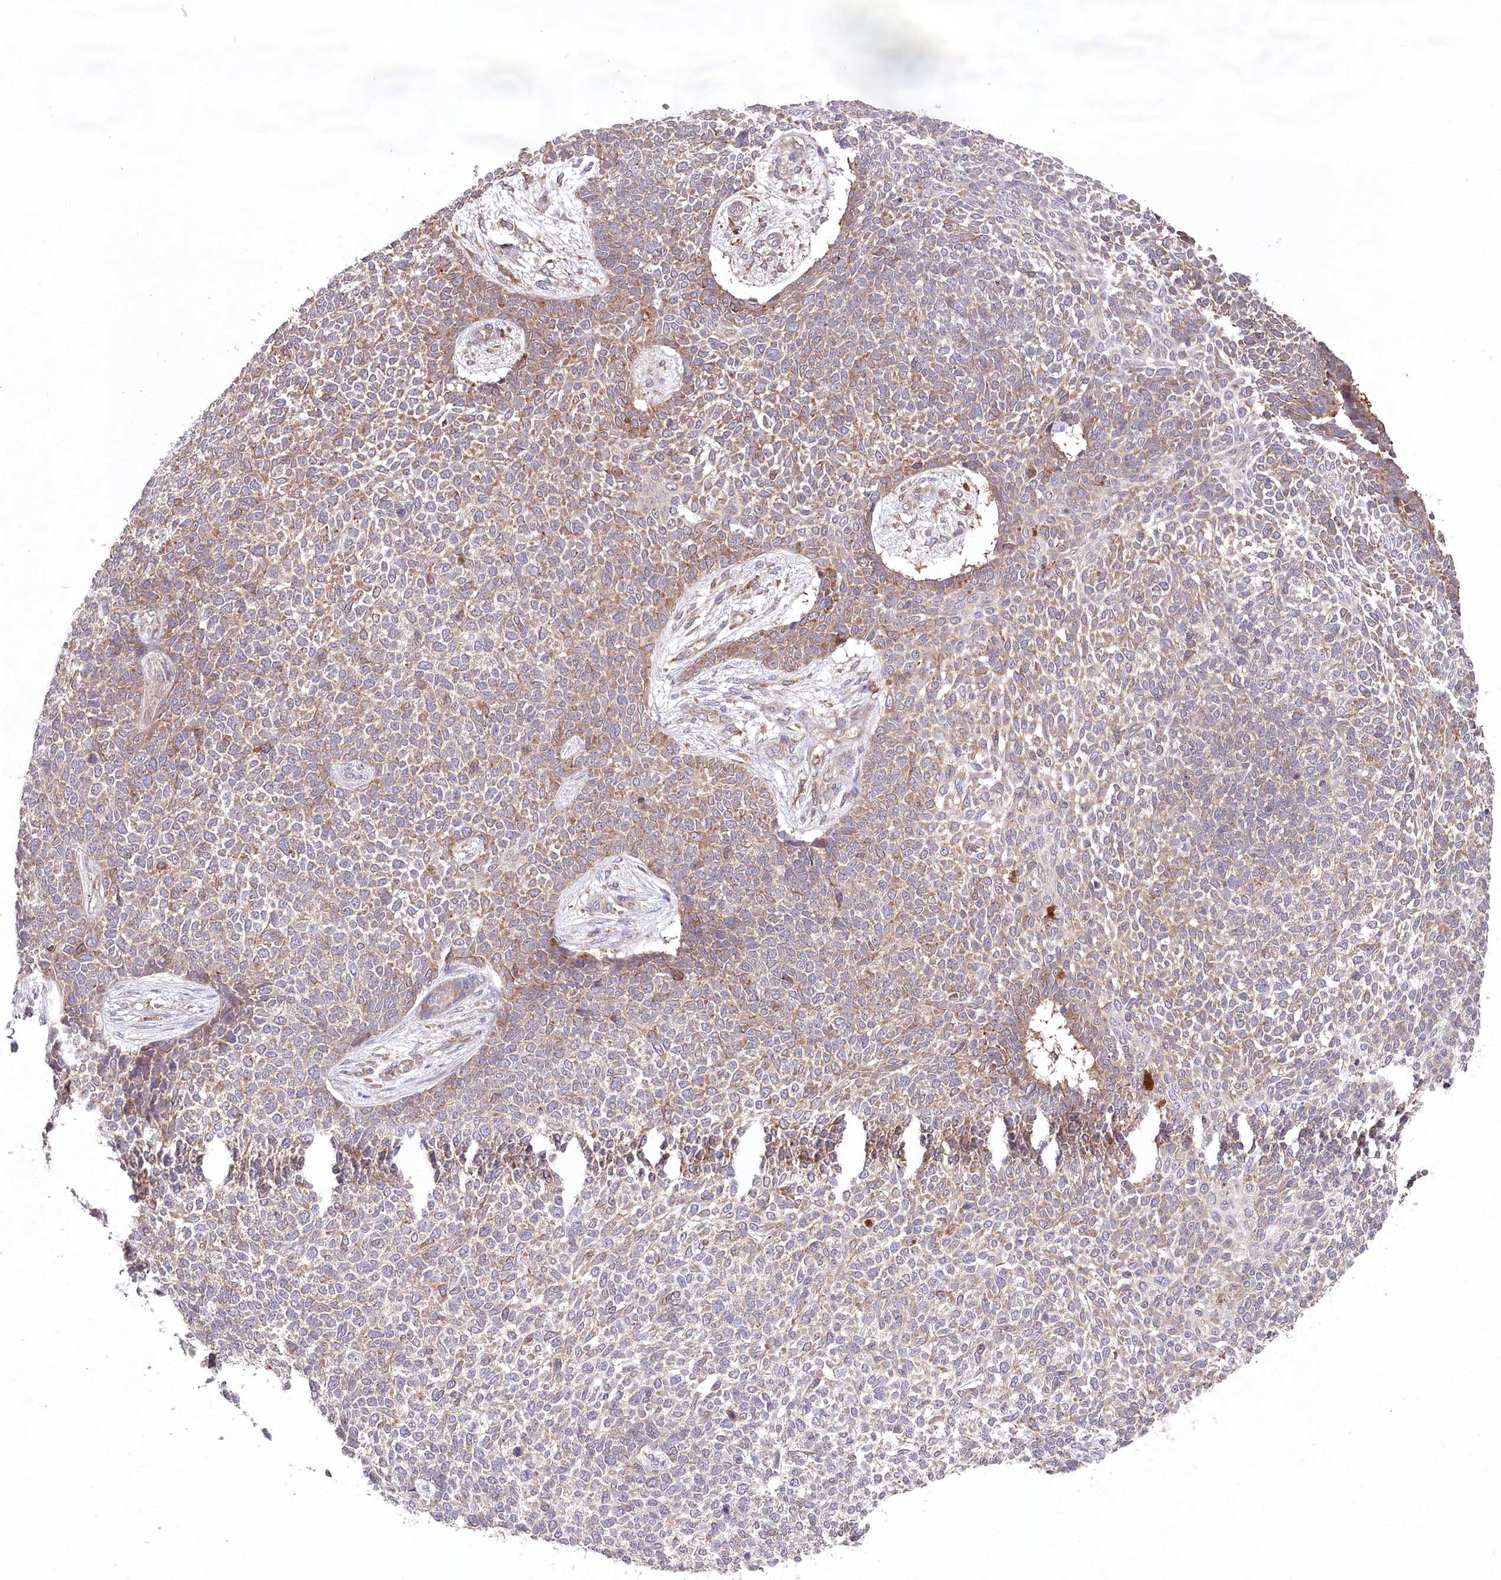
{"staining": {"intensity": "weak", "quantity": ">75%", "location": "cytoplasmic/membranous"}, "tissue": "skin cancer", "cell_type": "Tumor cells", "image_type": "cancer", "snomed": [{"axis": "morphology", "description": "Basal cell carcinoma"}, {"axis": "topography", "description": "Skin"}], "caption": "Skin cancer (basal cell carcinoma) was stained to show a protein in brown. There is low levels of weak cytoplasmic/membranous staining in approximately >75% of tumor cells.", "gene": "PPP1R21", "patient": {"sex": "female", "age": 84}}